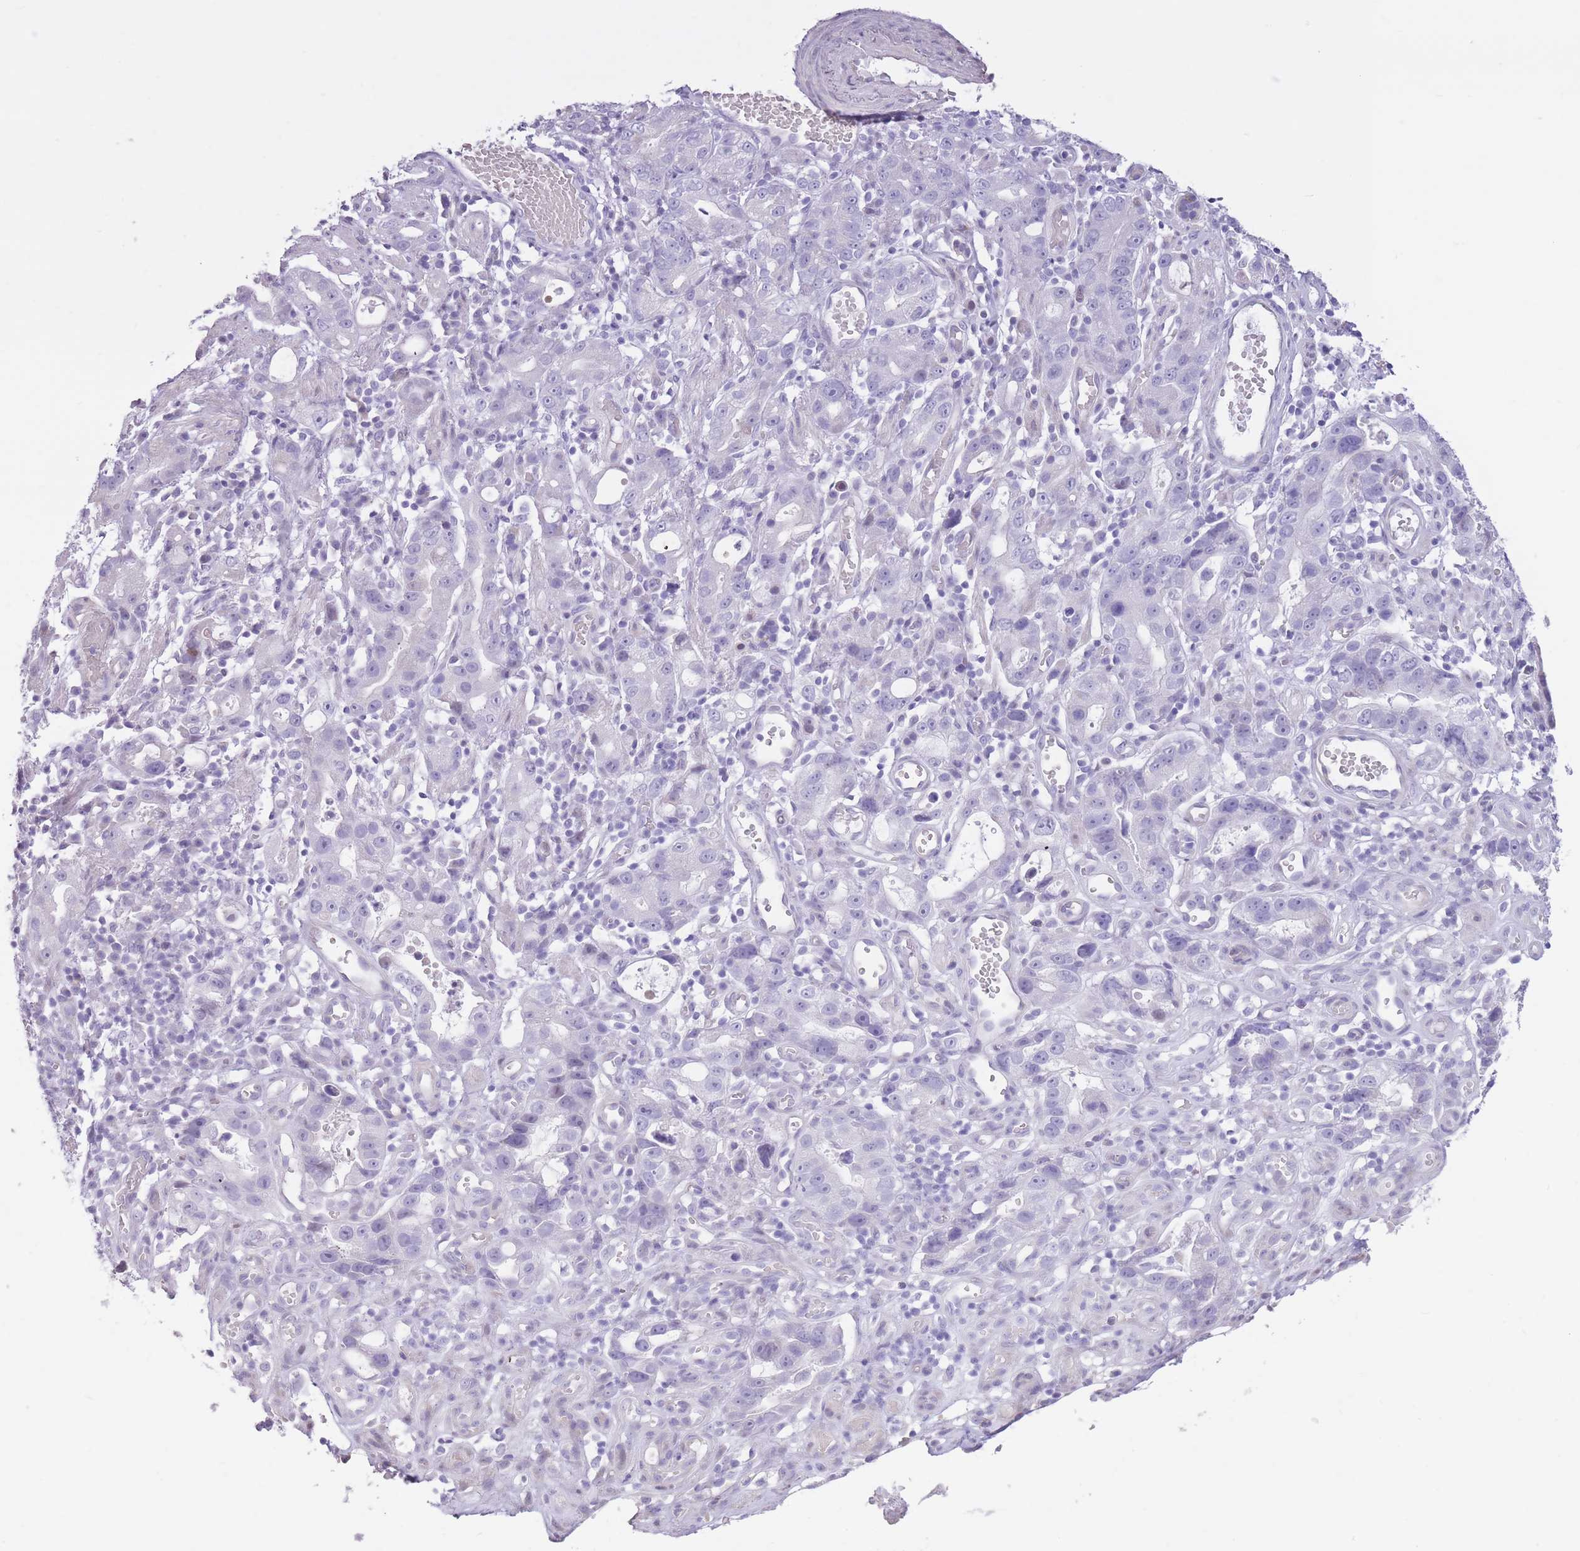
{"staining": {"intensity": "negative", "quantity": "none", "location": "none"}, "tissue": "stomach cancer", "cell_type": "Tumor cells", "image_type": "cancer", "snomed": [{"axis": "morphology", "description": "Adenocarcinoma, NOS"}, {"axis": "topography", "description": "Stomach"}], "caption": "Immunohistochemistry micrograph of neoplastic tissue: adenocarcinoma (stomach) stained with DAB (3,3'-diaminobenzidine) demonstrates no significant protein expression in tumor cells. Brightfield microscopy of IHC stained with DAB (brown) and hematoxylin (blue), captured at high magnification.", "gene": "WDR70", "patient": {"sex": "male", "age": 55}}